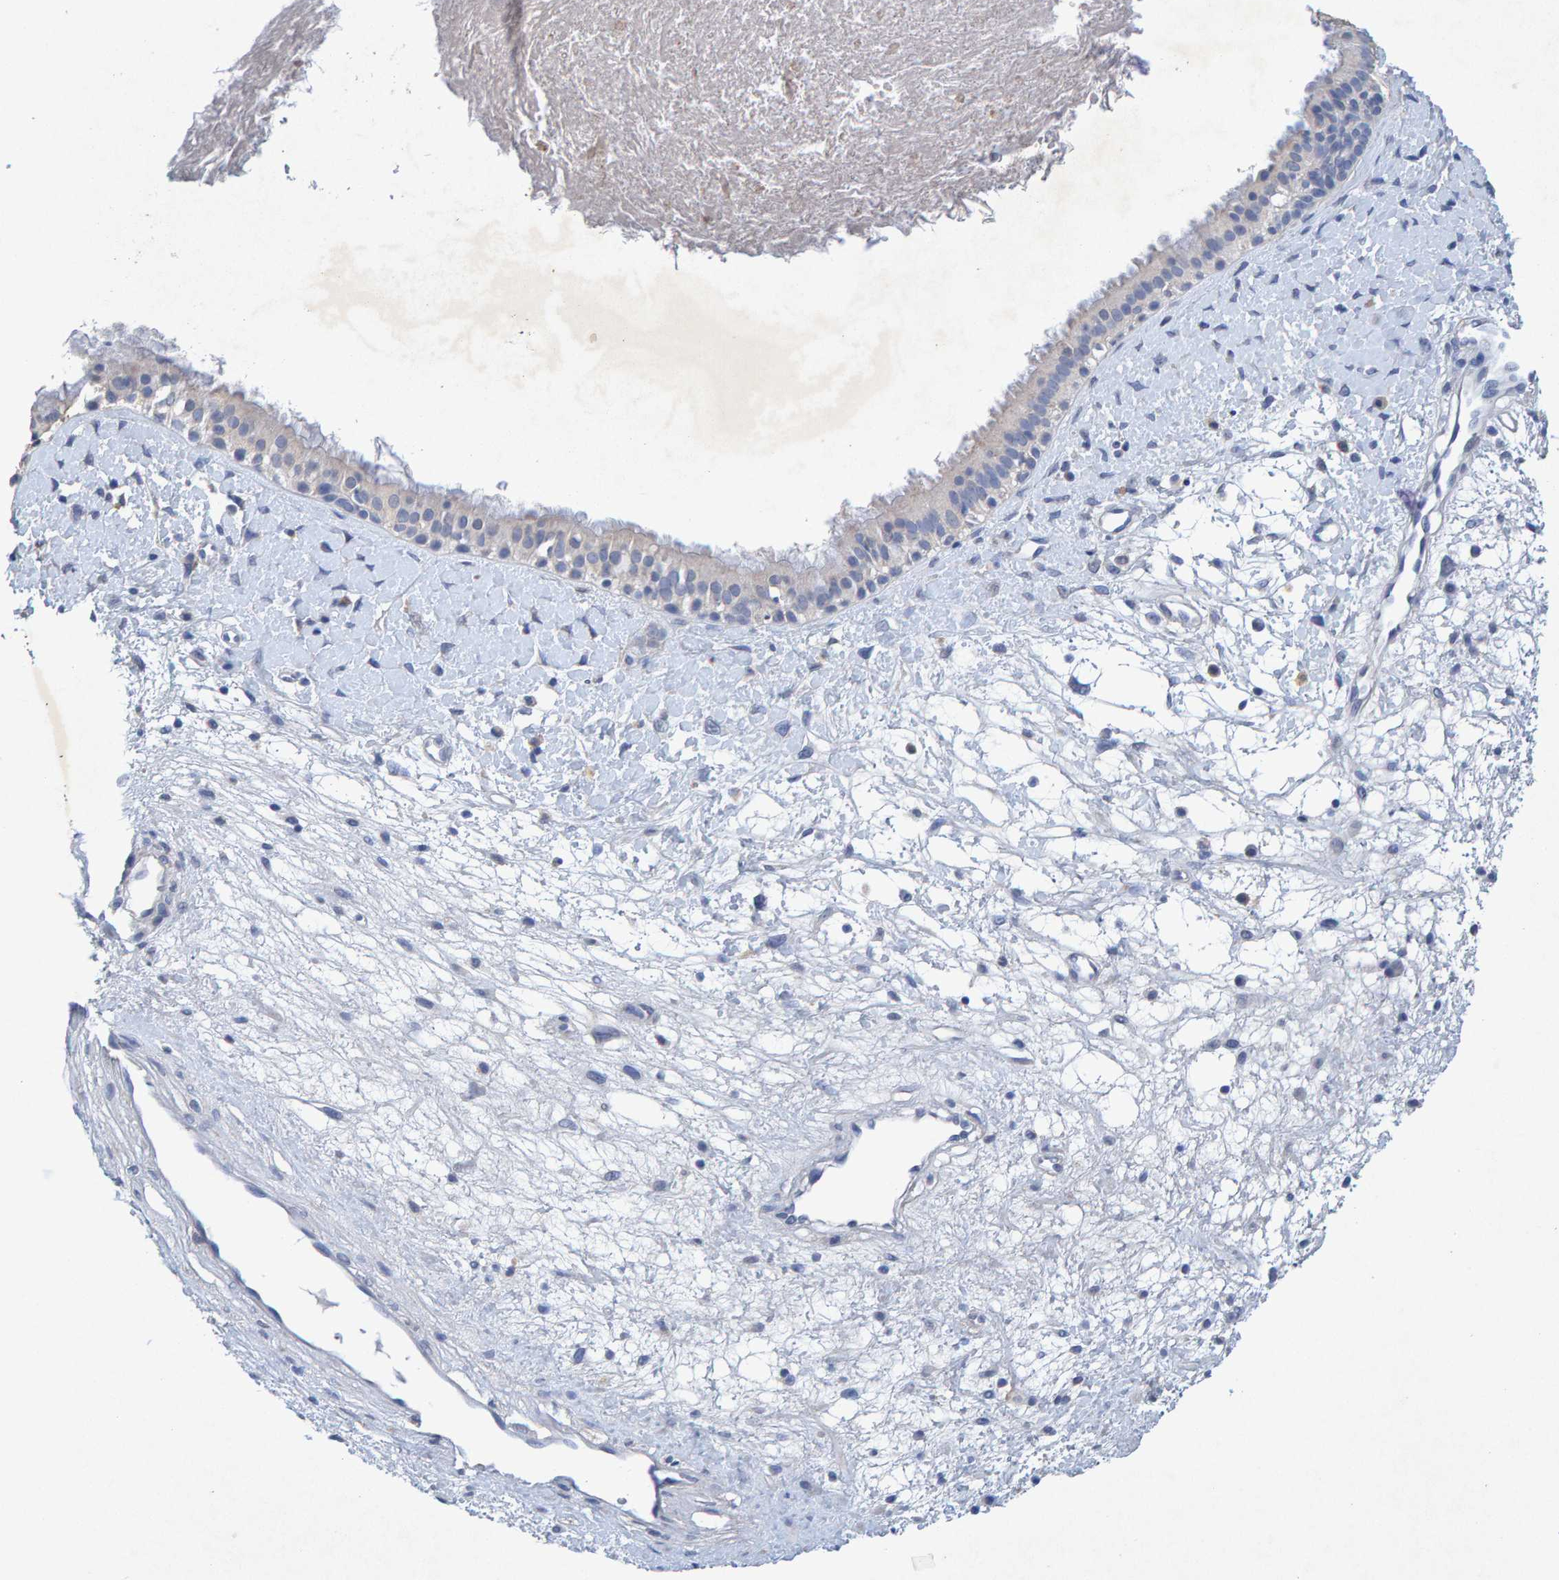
{"staining": {"intensity": "negative", "quantity": "none", "location": "none"}, "tissue": "nasopharynx", "cell_type": "Respiratory epithelial cells", "image_type": "normal", "snomed": [{"axis": "morphology", "description": "Normal tissue, NOS"}, {"axis": "topography", "description": "Nasopharynx"}], "caption": "The image demonstrates no staining of respiratory epithelial cells in benign nasopharynx. (IHC, brightfield microscopy, high magnification).", "gene": "CTH", "patient": {"sex": "male", "age": 22}}